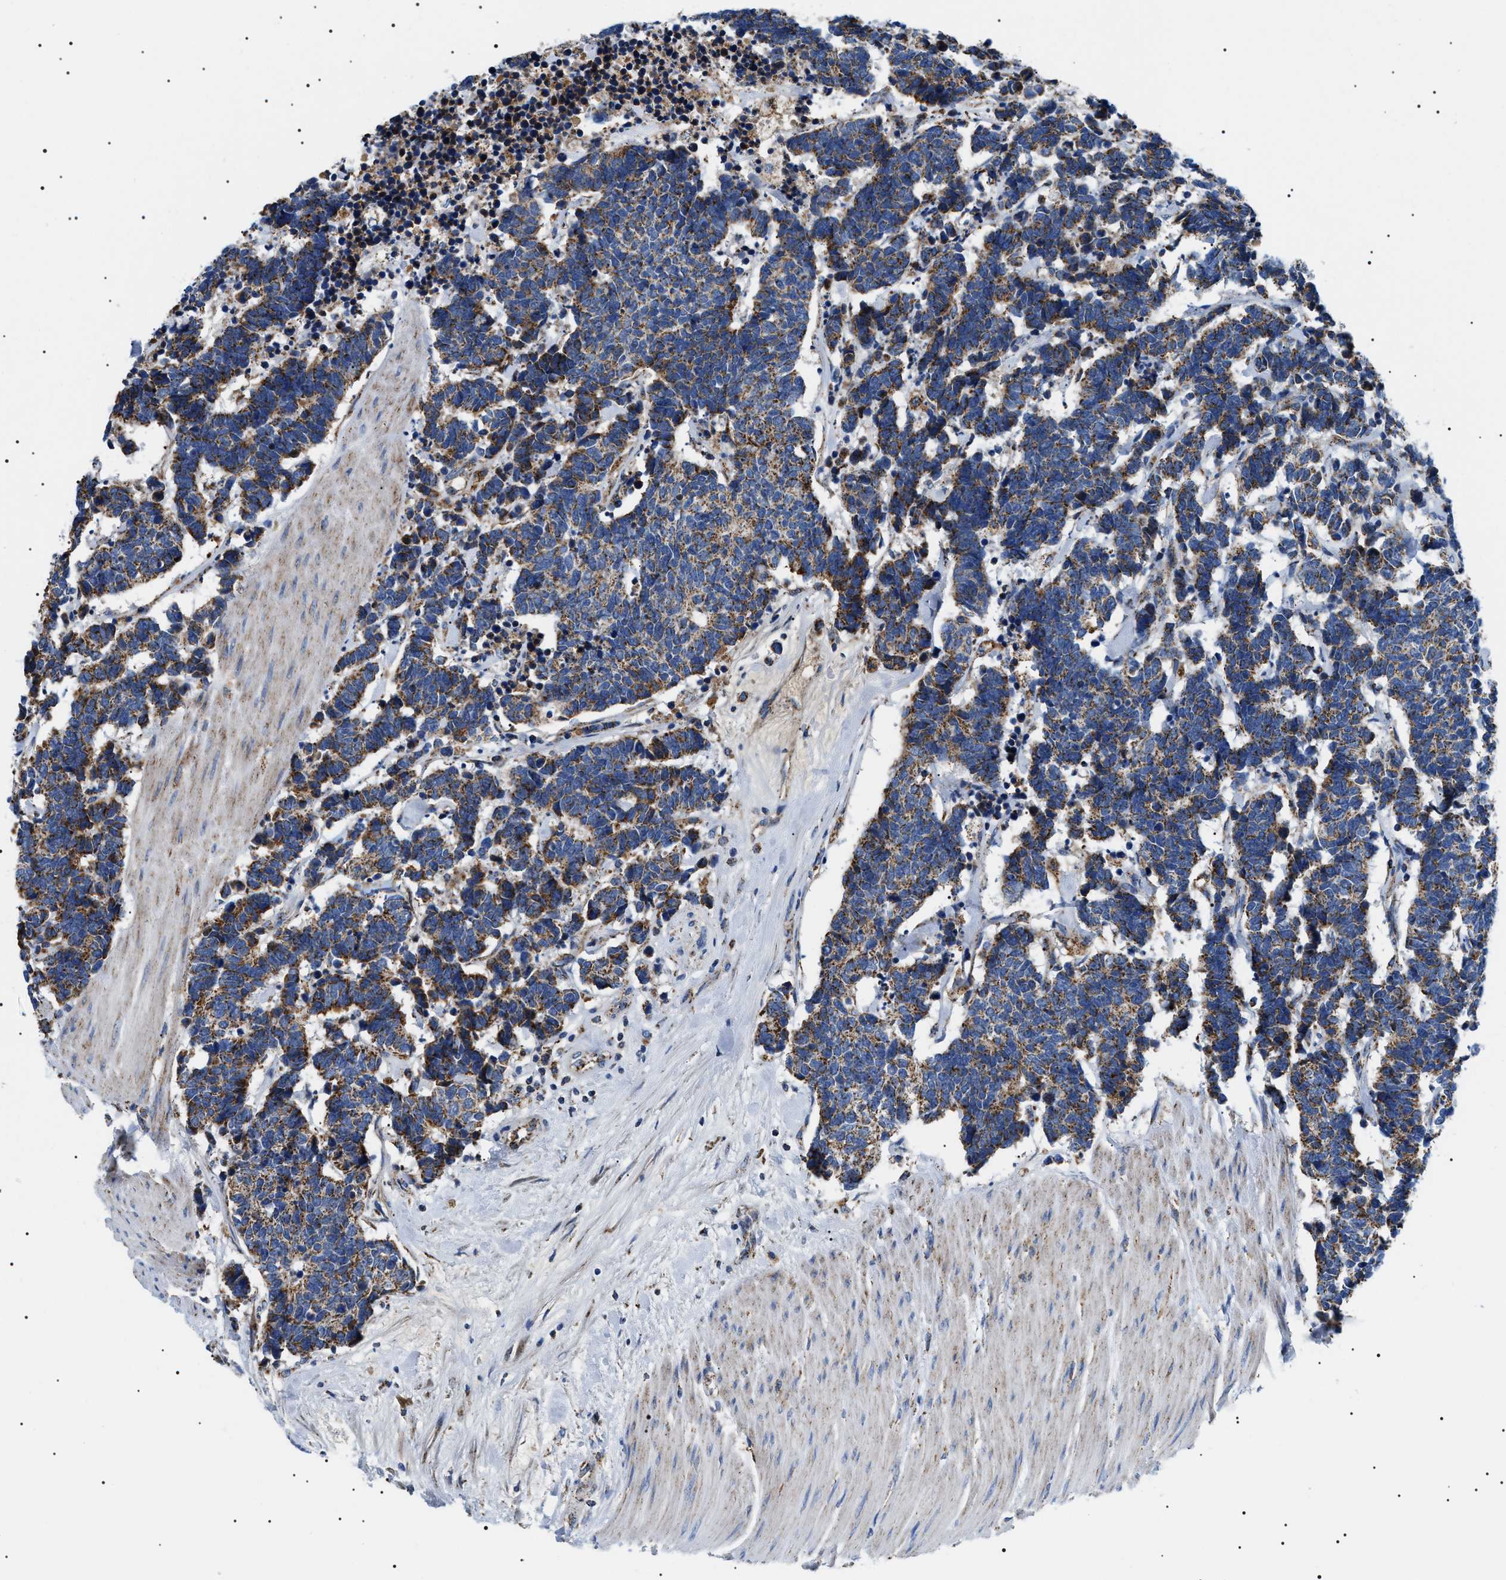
{"staining": {"intensity": "moderate", "quantity": ">75%", "location": "cytoplasmic/membranous"}, "tissue": "carcinoid", "cell_type": "Tumor cells", "image_type": "cancer", "snomed": [{"axis": "morphology", "description": "Carcinoma, NOS"}, {"axis": "morphology", "description": "Carcinoid, malignant, NOS"}, {"axis": "topography", "description": "Urinary bladder"}], "caption": "Carcinoid stained with a protein marker displays moderate staining in tumor cells.", "gene": "OXSM", "patient": {"sex": "male", "age": 57}}